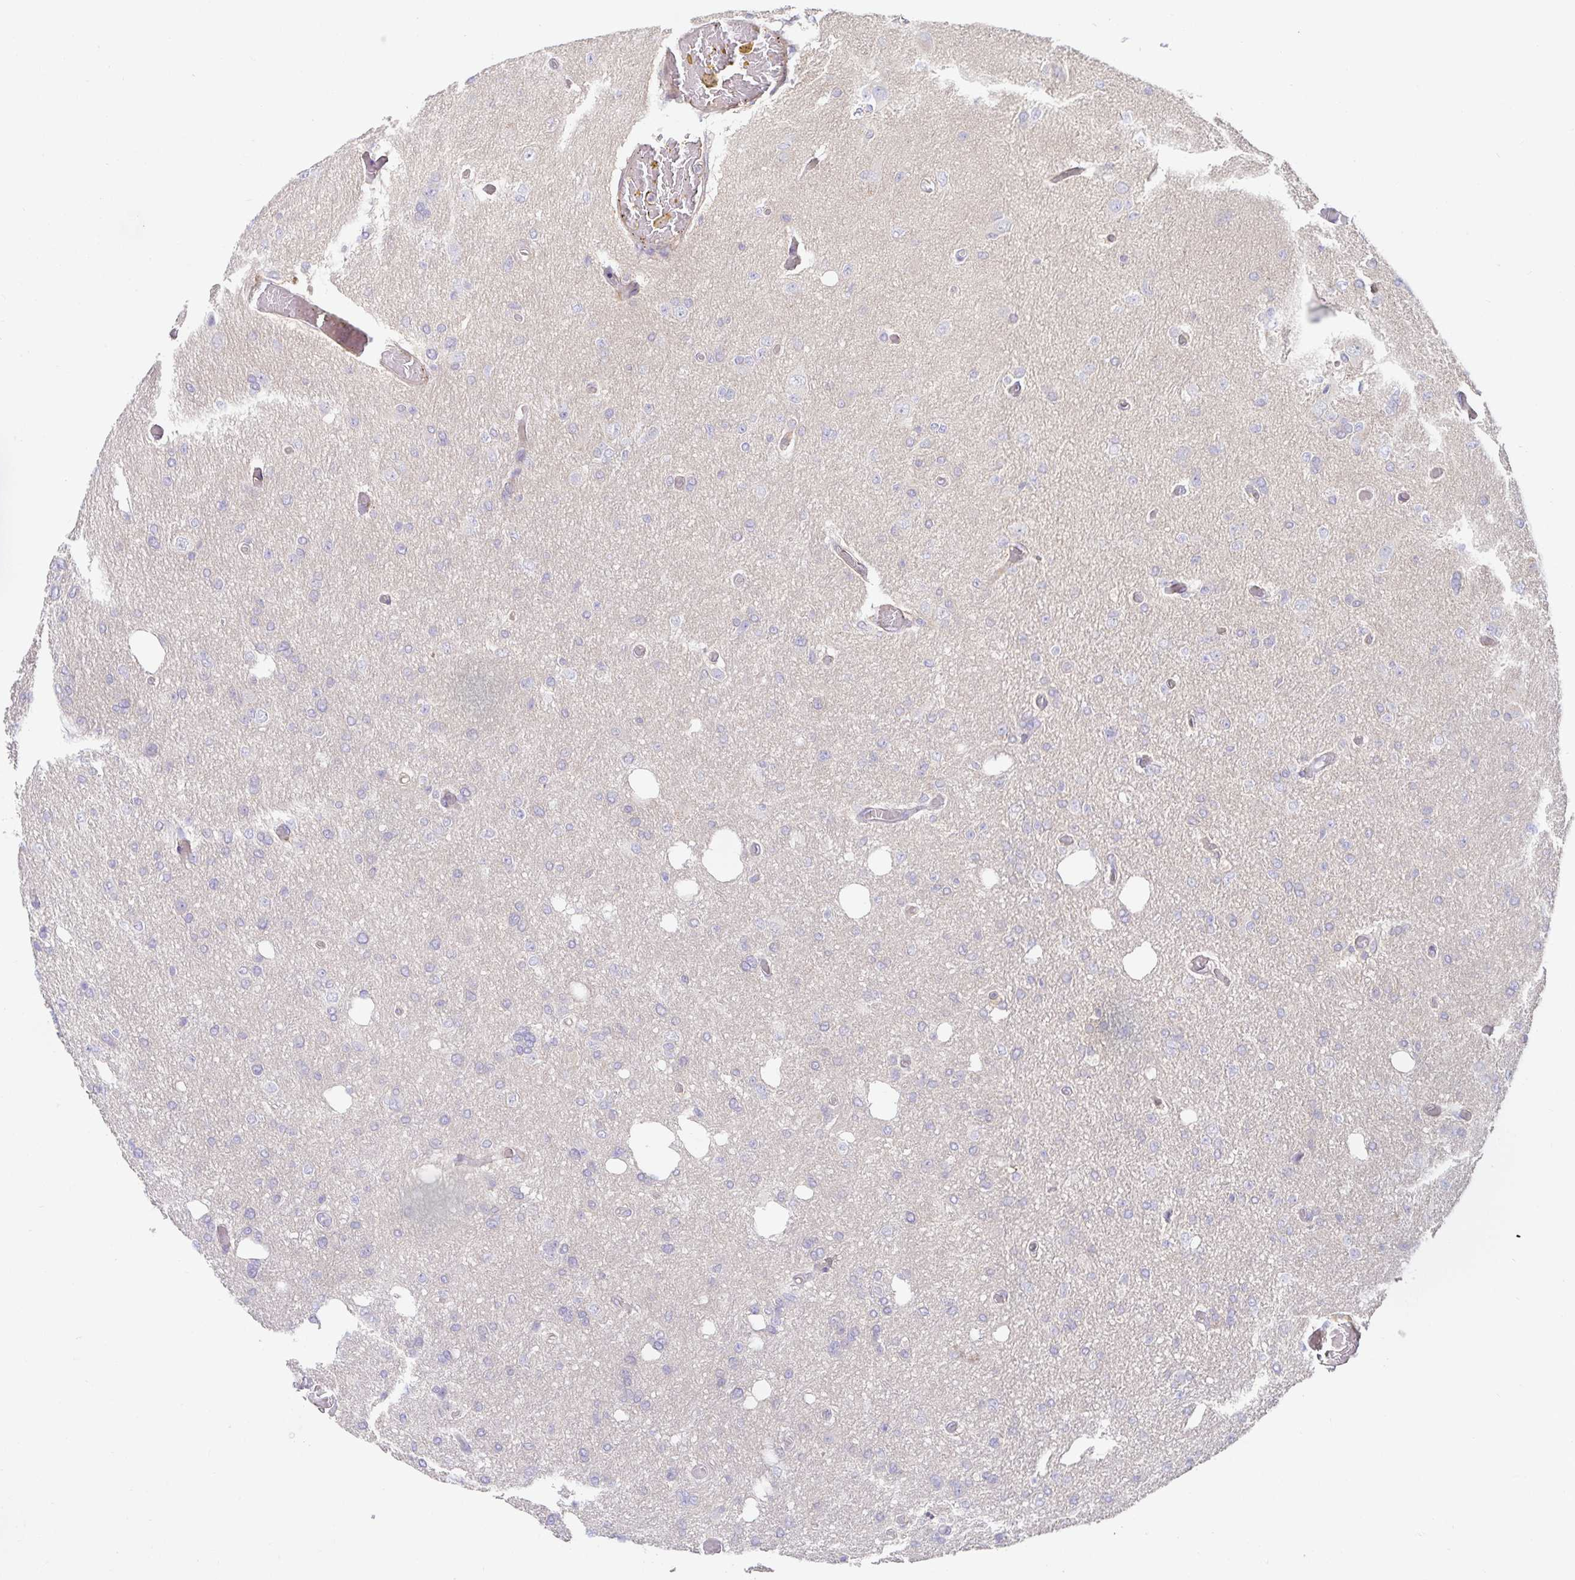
{"staining": {"intensity": "negative", "quantity": "none", "location": "none"}, "tissue": "glioma", "cell_type": "Tumor cells", "image_type": "cancer", "snomed": [{"axis": "morphology", "description": "Glioma, malignant, Low grade"}, {"axis": "topography", "description": "Brain"}], "caption": "This photomicrograph is of glioma stained with IHC to label a protein in brown with the nuclei are counter-stained blue. There is no positivity in tumor cells.", "gene": "METTL22", "patient": {"sex": "male", "age": 26}}